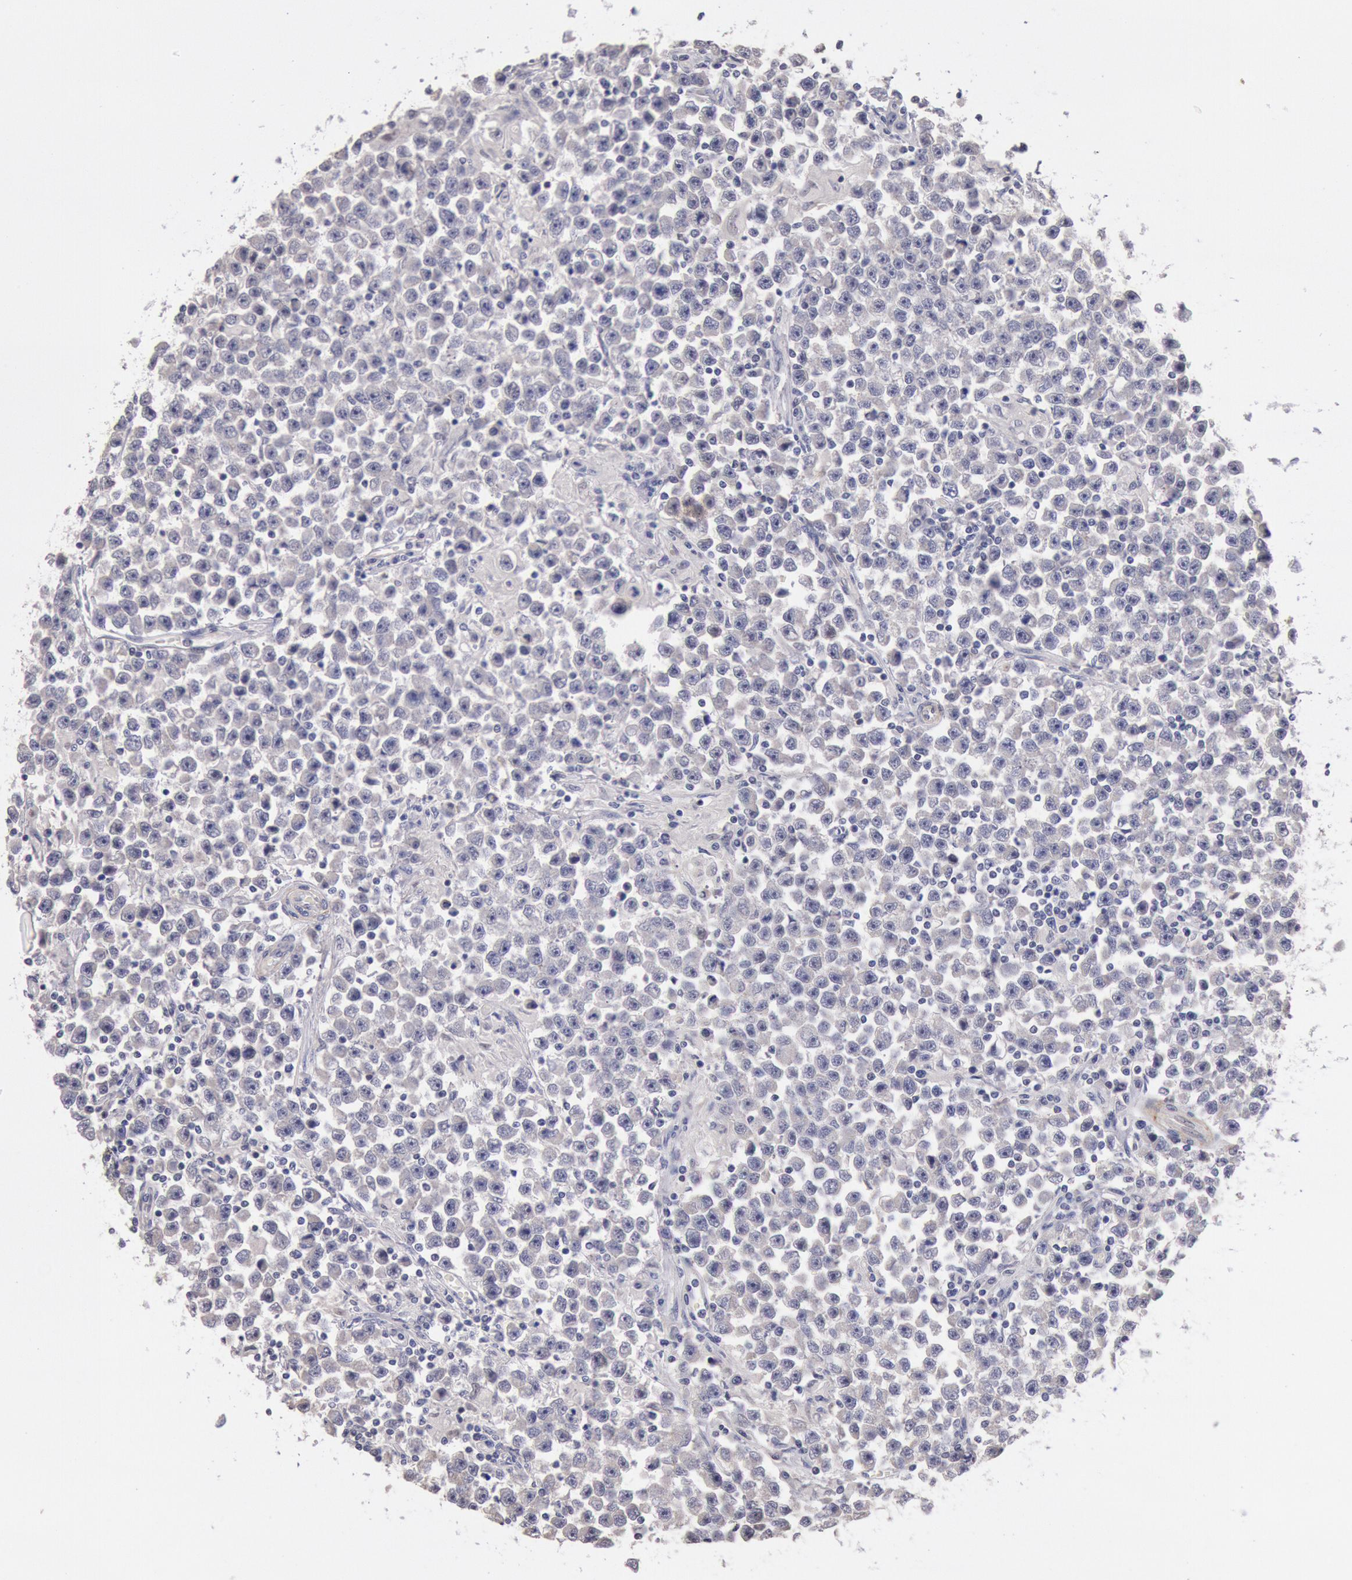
{"staining": {"intensity": "negative", "quantity": "none", "location": "none"}, "tissue": "testis cancer", "cell_type": "Tumor cells", "image_type": "cancer", "snomed": [{"axis": "morphology", "description": "Seminoma, NOS"}, {"axis": "topography", "description": "Testis"}], "caption": "A photomicrograph of testis seminoma stained for a protein demonstrates no brown staining in tumor cells.", "gene": "RPS6KA5", "patient": {"sex": "male", "age": 33}}